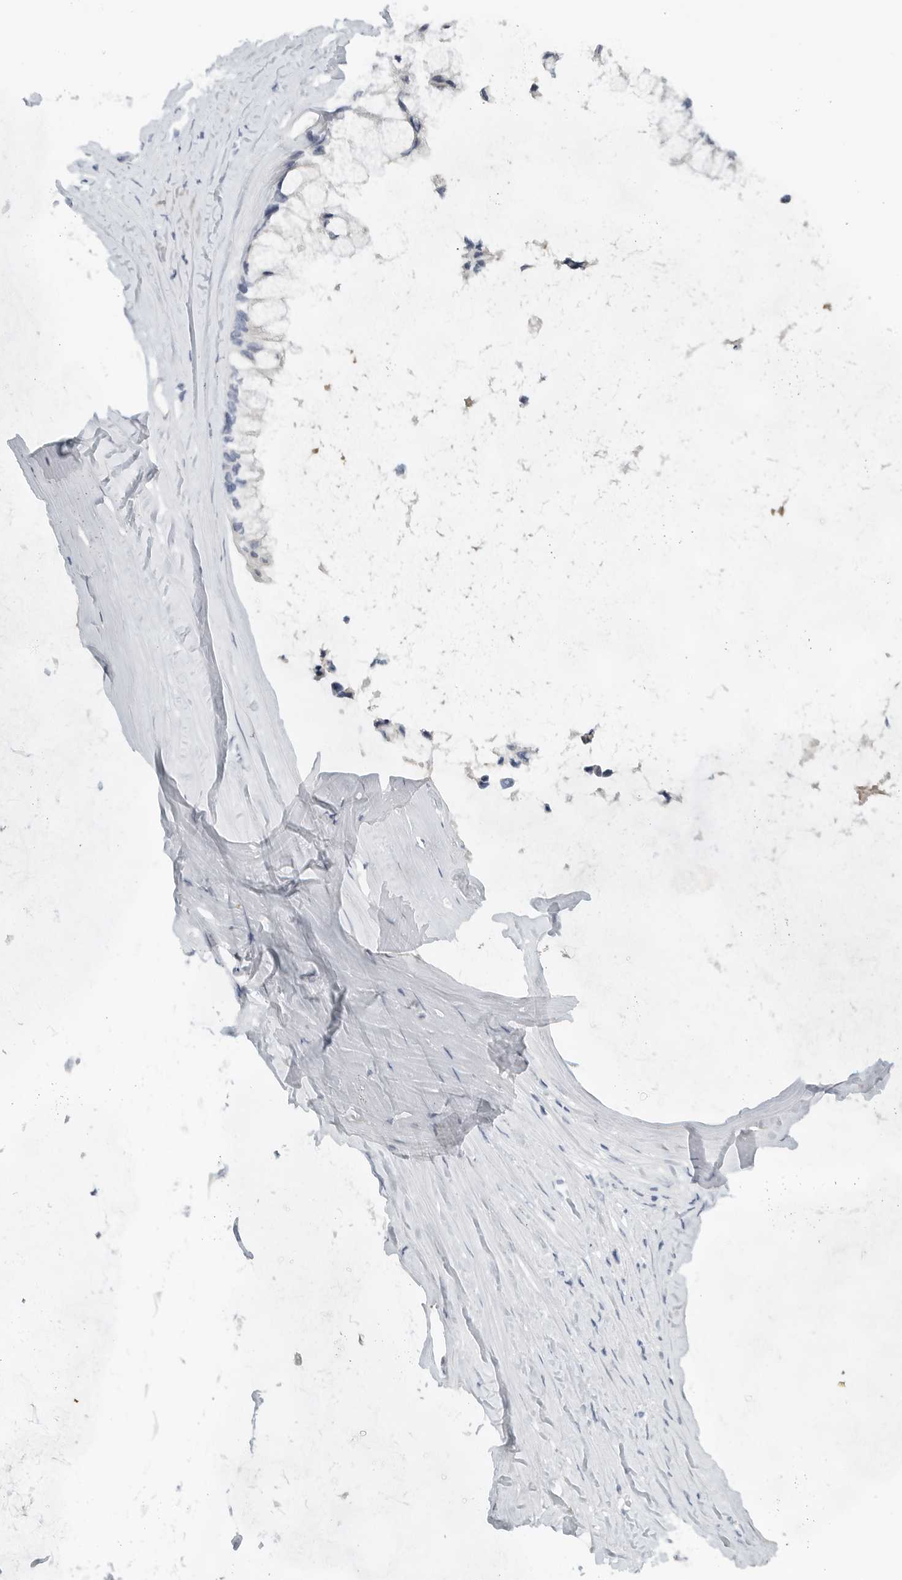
{"staining": {"intensity": "negative", "quantity": "none", "location": "none"}, "tissue": "ovarian cancer", "cell_type": "Tumor cells", "image_type": "cancer", "snomed": [{"axis": "morphology", "description": "Cystadenocarcinoma, mucinous, NOS"}, {"axis": "topography", "description": "Ovary"}], "caption": "This micrograph is of ovarian cancer (mucinous cystadenocarcinoma) stained with IHC to label a protein in brown with the nuclei are counter-stained blue. There is no positivity in tumor cells.", "gene": "PAM", "patient": {"sex": "female", "age": 39}}